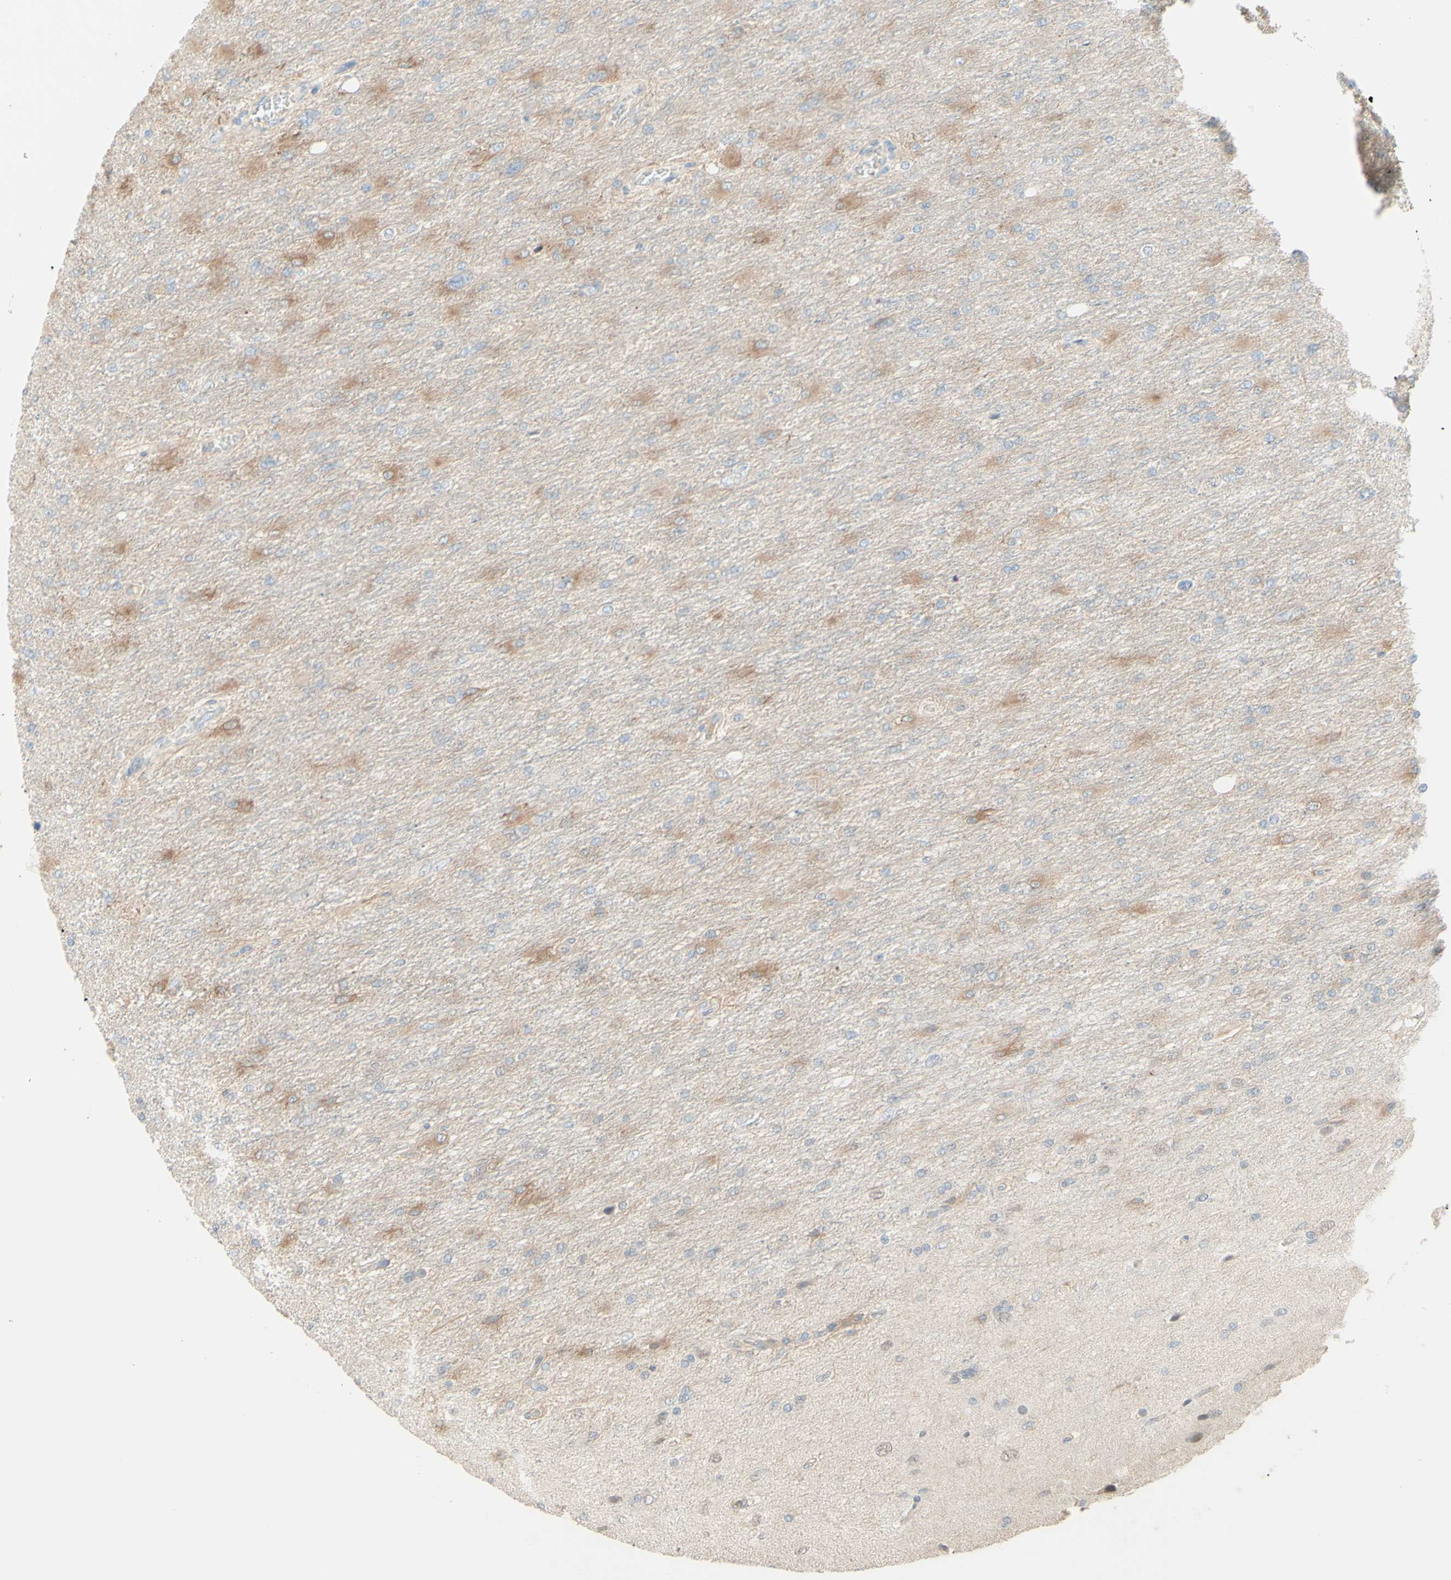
{"staining": {"intensity": "weak", "quantity": "25%-75%", "location": "cytoplasmic/membranous"}, "tissue": "glioma", "cell_type": "Tumor cells", "image_type": "cancer", "snomed": [{"axis": "morphology", "description": "Glioma, malignant, High grade"}, {"axis": "topography", "description": "Cerebral cortex"}], "caption": "Weak cytoplasmic/membranous expression is appreciated in about 25%-75% of tumor cells in glioma.", "gene": "MTM1", "patient": {"sex": "female", "age": 36}}